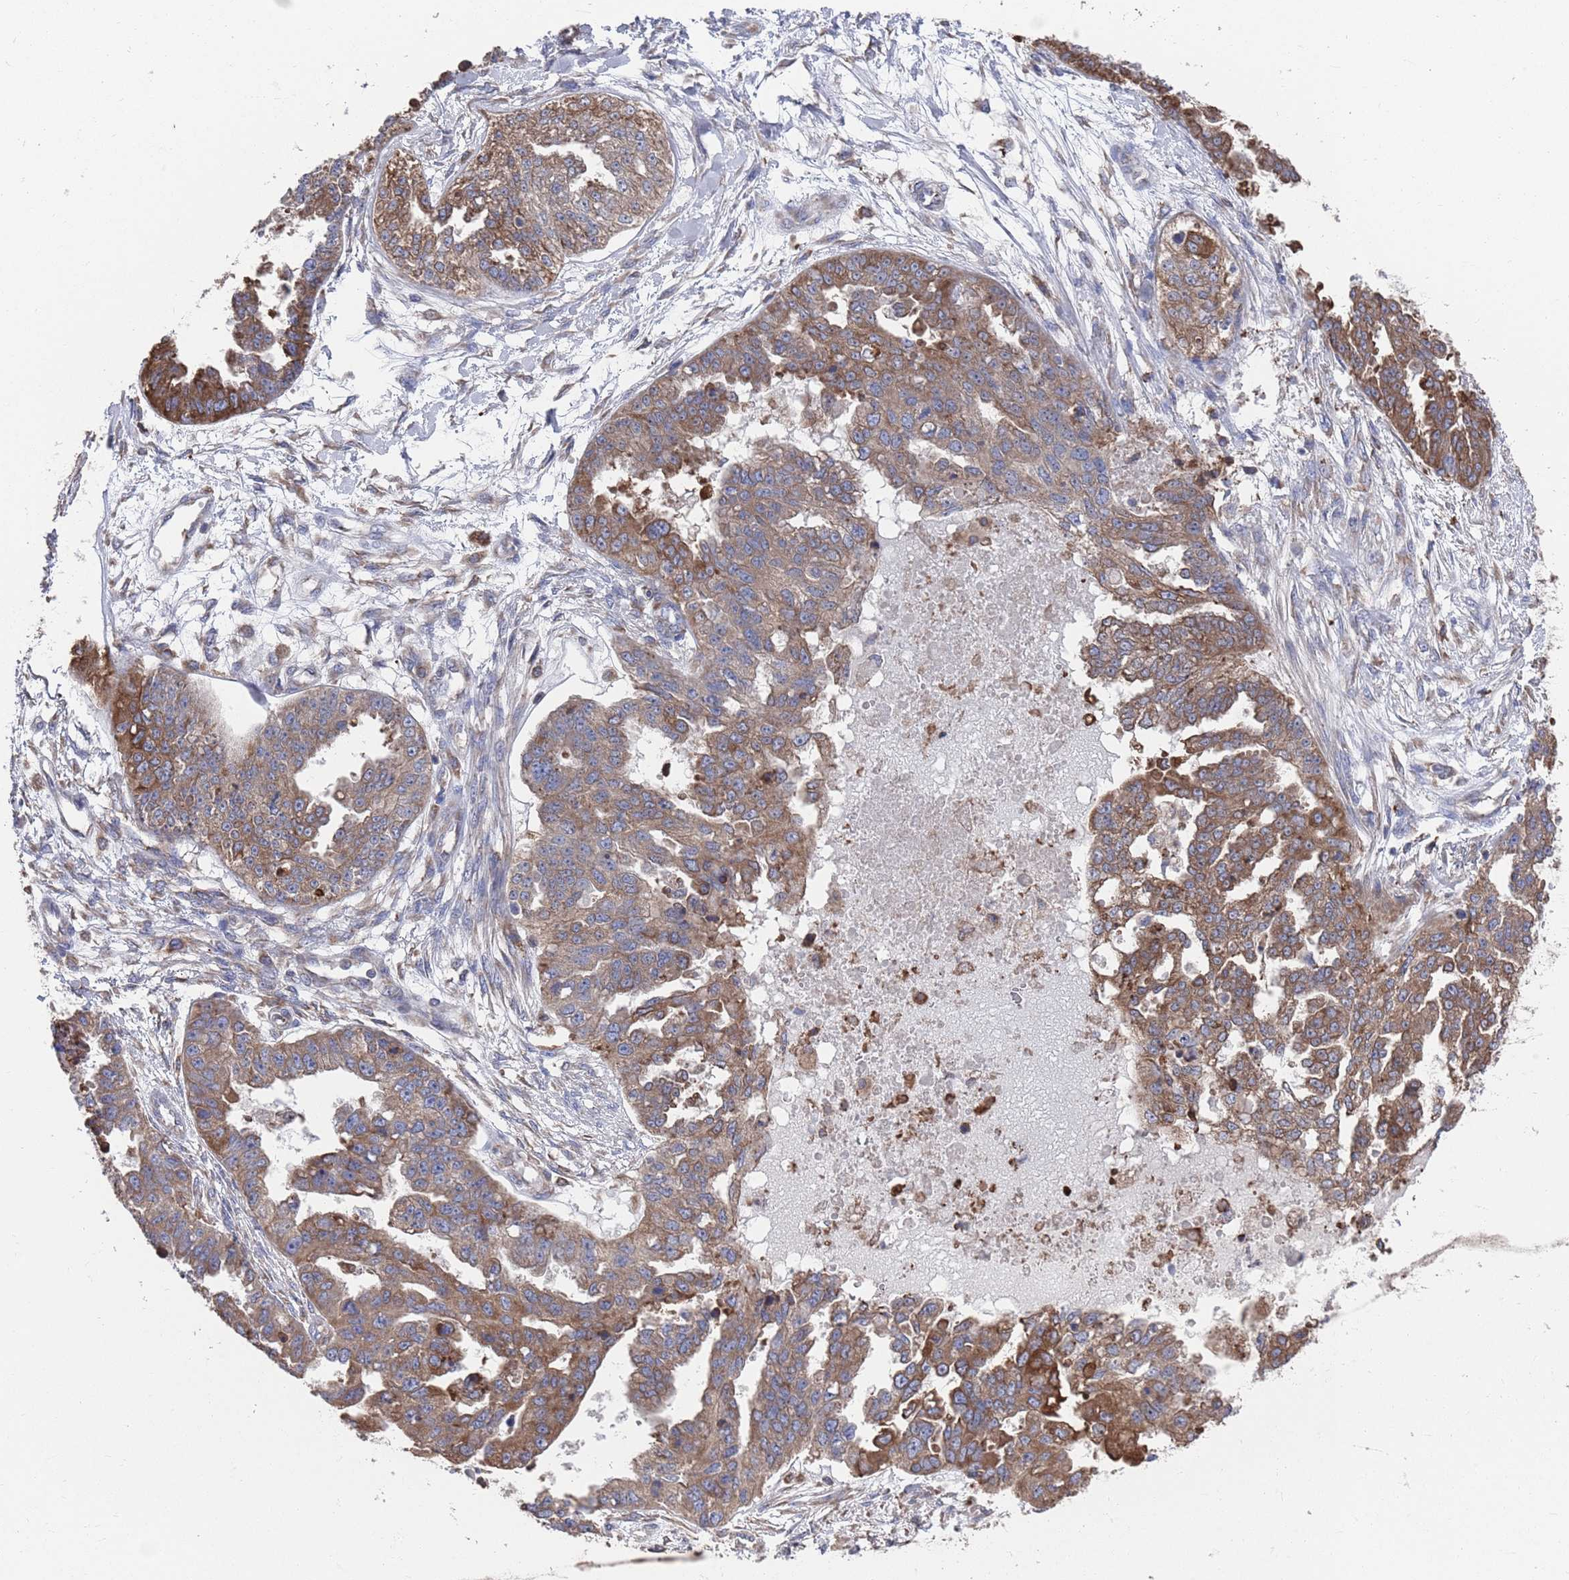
{"staining": {"intensity": "moderate", "quantity": ">75%", "location": "cytoplasmic/membranous"}, "tissue": "ovarian cancer", "cell_type": "Tumor cells", "image_type": "cancer", "snomed": [{"axis": "morphology", "description": "Cystadenocarcinoma, serous, NOS"}, {"axis": "topography", "description": "Ovary"}], "caption": "Human serous cystadenocarcinoma (ovarian) stained for a protein (brown) reveals moderate cytoplasmic/membranous positive expression in approximately >75% of tumor cells.", "gene": "GID8", "patient": {"sex": "female", "age": 58}}